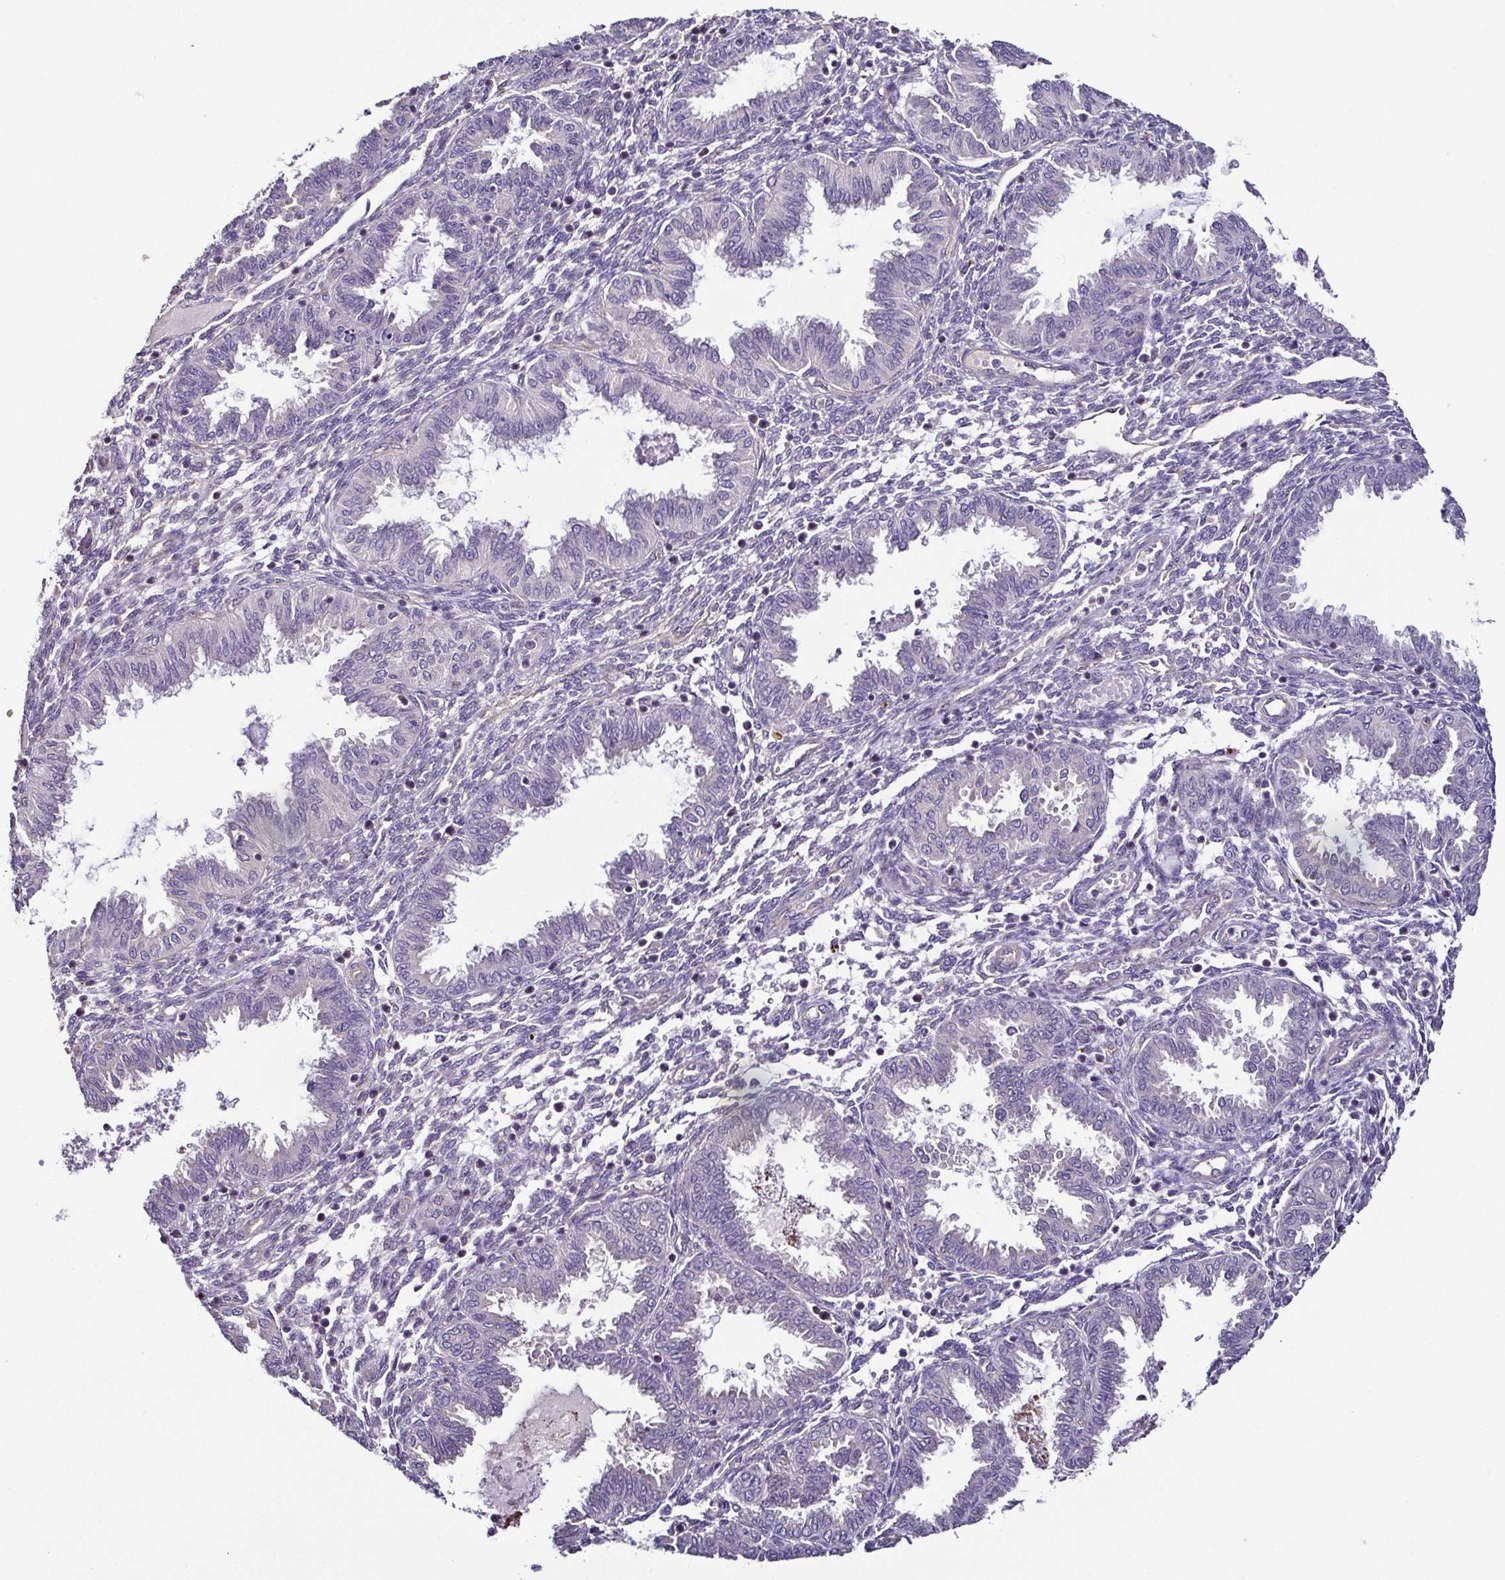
{"staining": {"intensity": "negative", "quantity": "none", "location": "none"}, "tissue": "endometrium", "cell_type": "Cells in endometrial stroma", "image_type": "normal", "snomed": [{"axis": "morphology", "description": "Normal tissue, NOS"}, {"axis": "topography", "description": "Endometrium"}], "caption": "This is a histopathology image of immunohistochemistry (IHC) staining of unremarkable endometrium, which shows no positivity in cells in endometrial stroma. (DAB (3,3'-diaminobenzidine) immunohistochemistry visualized using brightfield microscopy, high magnification).", "gene": "LMOD2", "patient": {"sex": "female", "age": 33}}